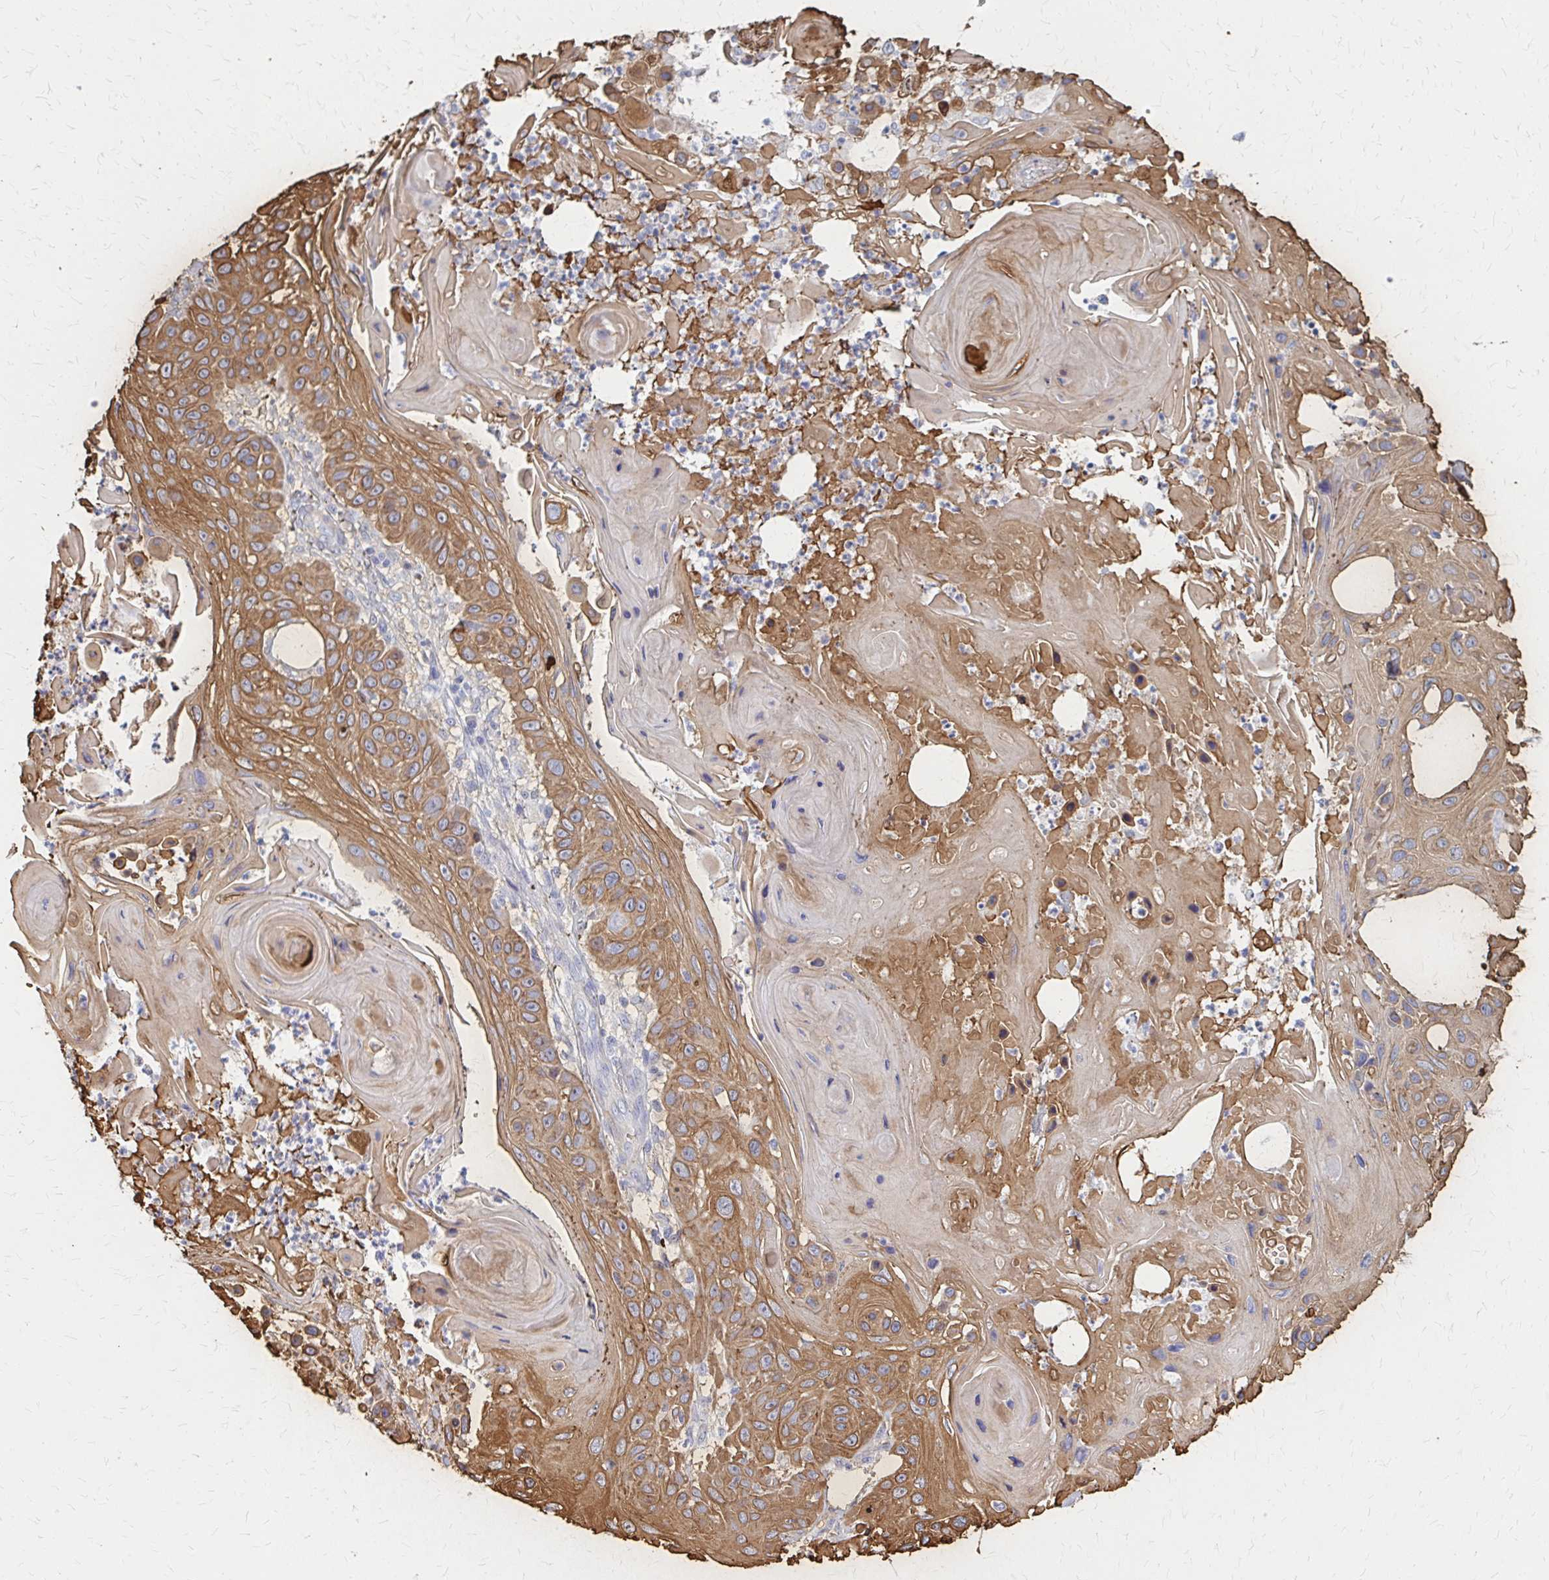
{"staining": {"intensity": "moderate", "quantity": ">75%", "location": "cytoplasmic/membranous"}, "tissue": "skin cancer", "cell_type": "Tumor cells", "image_type": "cancer", "snomed": [{"axis": "morphology", "description": "Squamous cell carcinoma, NOS"}, {"axis": "topography", "description": "Skin"}], "caption": "A medium amount of moderate cytoplasmic/membranous positivity is identified in about >75% of tumor cells in skin squamous cell carcinoma tissue.", "gene": "GLYATL2", "patient": {"sex": "male", "age": 82}}